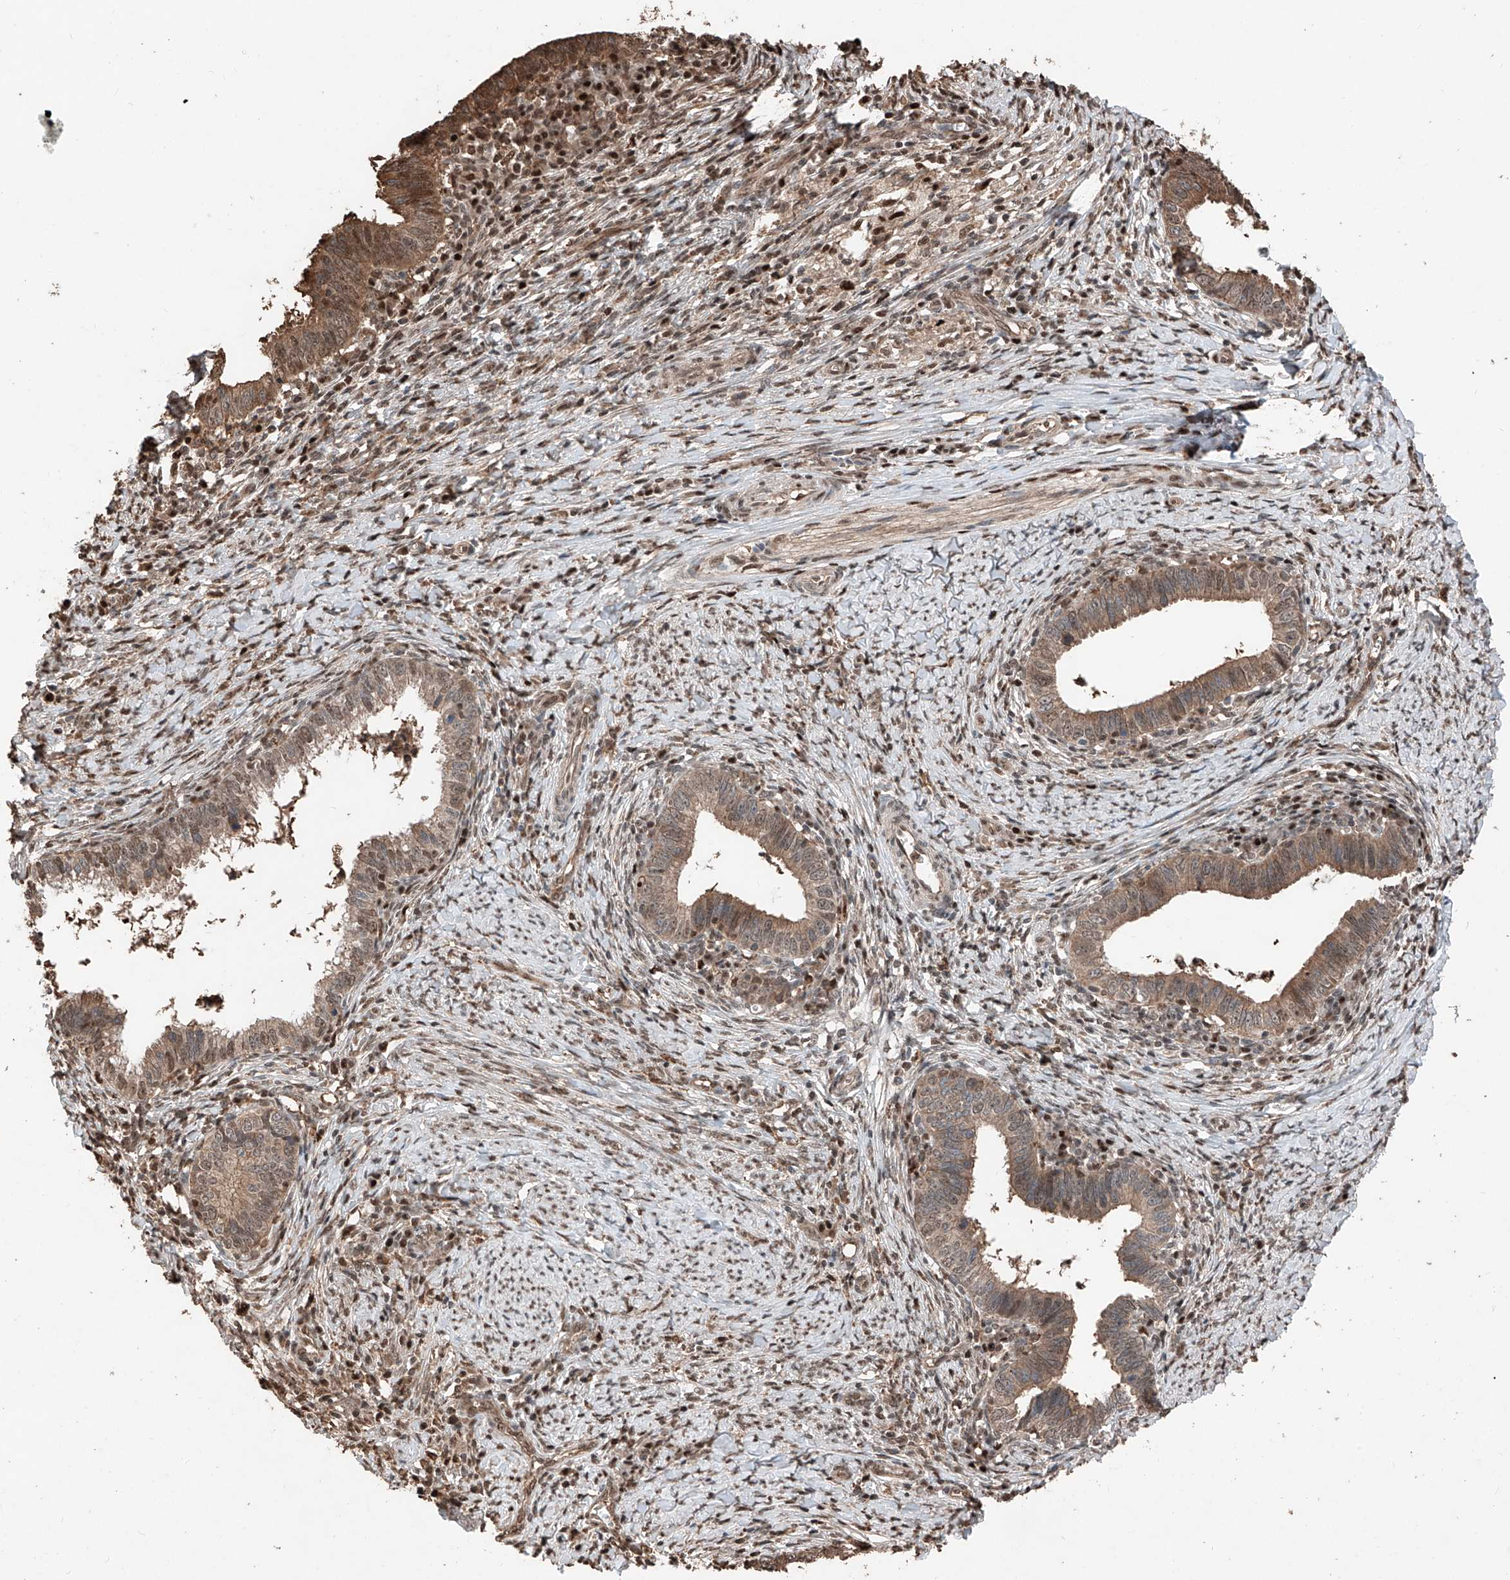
{"staining": {"intensity": "moderate", "quantity": ">75%", "location": "cytoplasmic/membranous,nuclear"}, "tissue": "cervical cancer", "cell_type": "Tumor cells", "image_type": "cancer", "snomed": [{"axis": "morphology", "description": "Adenocarcinoma, NOS"}, {"axis": "topography", "description": "Cervix"}], "caption": "This is a photomicrograph of immunohistochemistry staining of cervical cancer (adenocarcinoma), which shows moderate positivity in the cytoplasmic/membranous and nuclear of tumor cells.", "gene": "RMND1", "patient": {"sex": "female", "age": 36}}